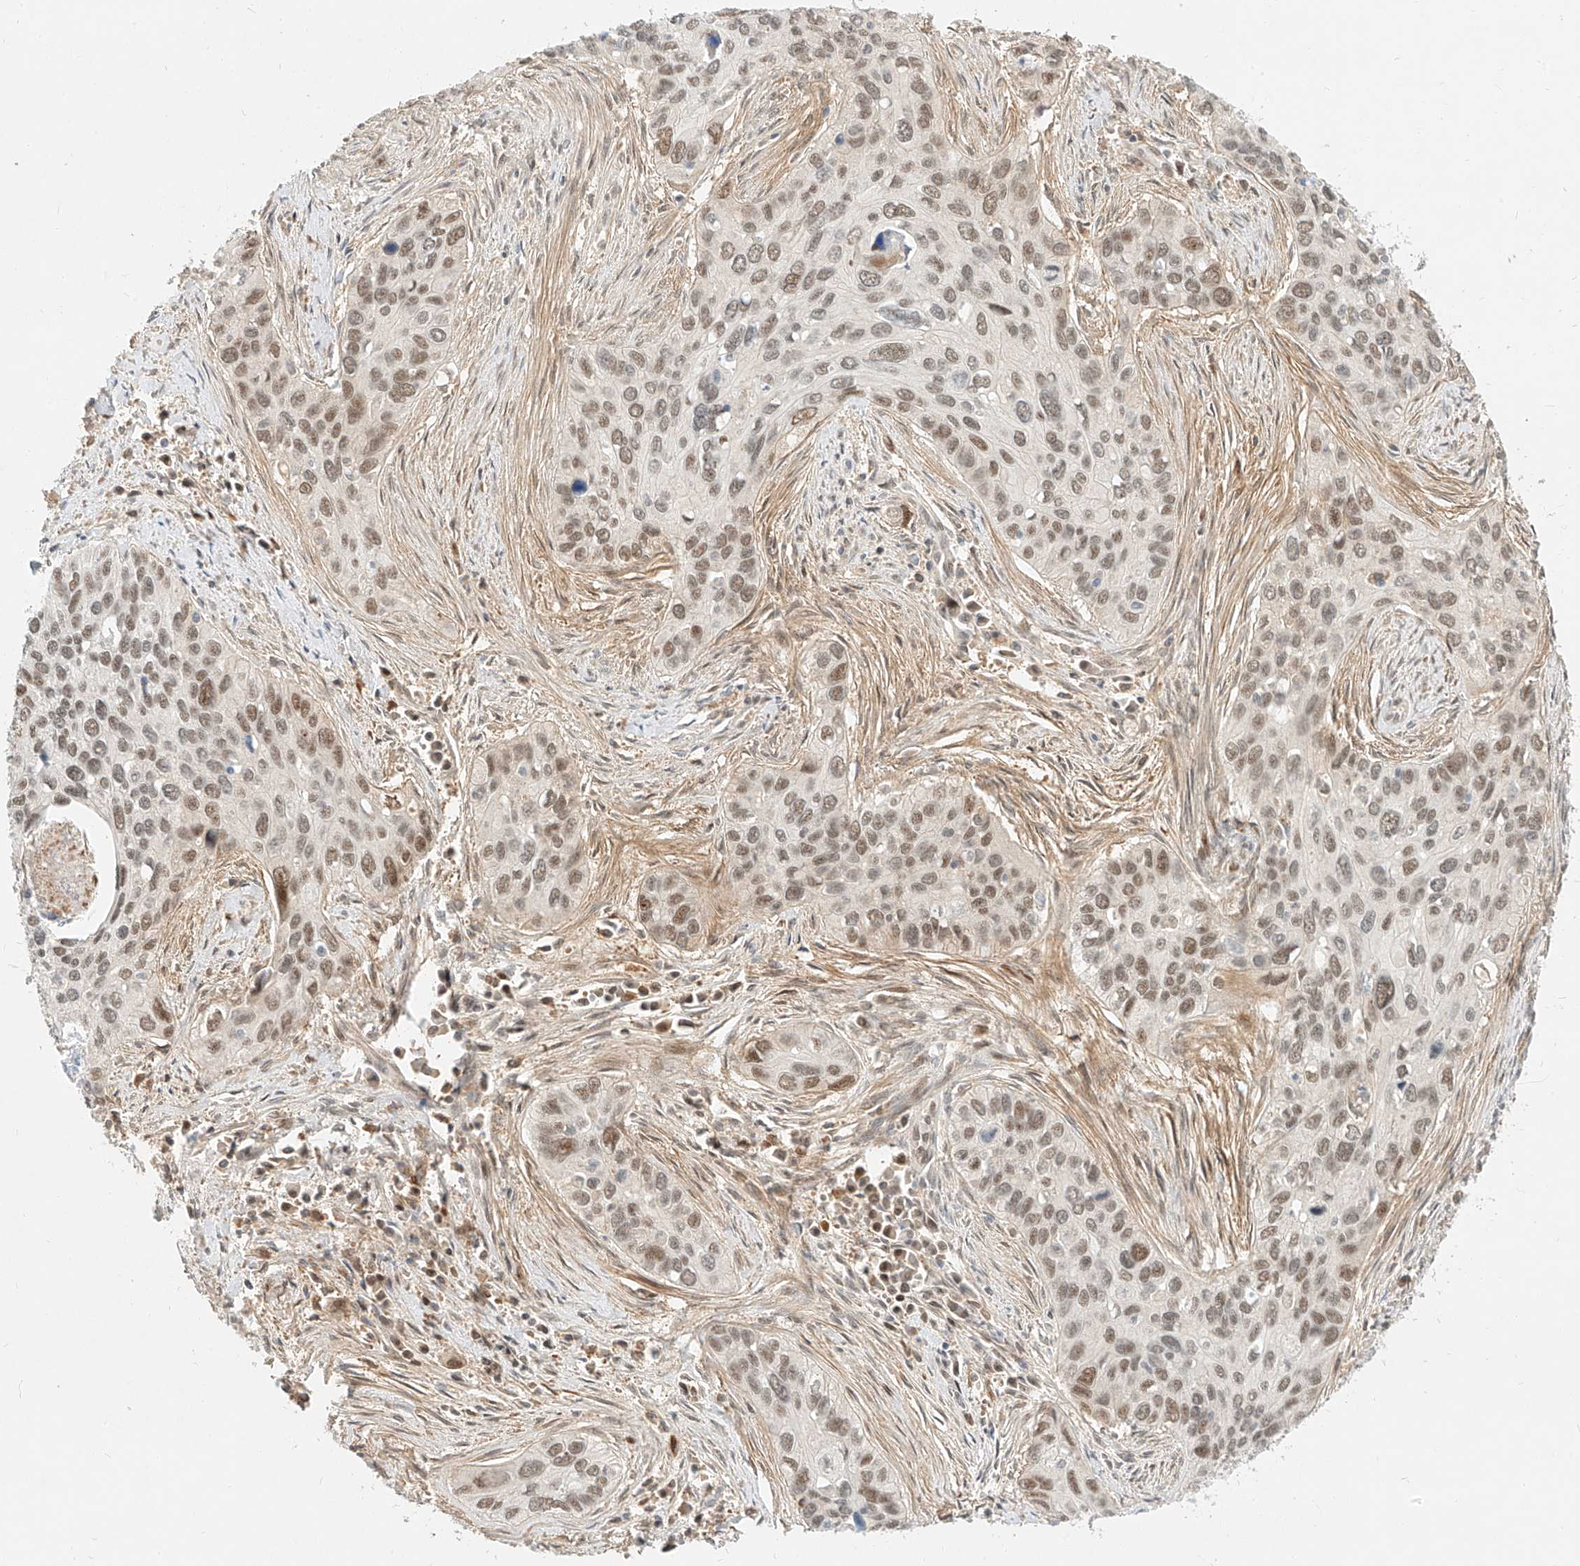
{"staining": {"intensity": "moderate", "quantity": ">75%", "location": "nuclear"}, "tissue": "cervical cancer", "cell_type": "Tumor cells", "image_type": "cancer", "snomed": [{"axis": "morphology", "description": "Squamous cell carcinoma, NOS"}, {"axis": "topography", "description": "Cervix"}], "caption": "Immunohistochemistry (IHC) of human cervical cancer (squamous cell carcinoma) exhibits medium levels of moderate nuclear staining in about >75% of tumor cells. The staining was performed using DAB to visualize the protein expression in brown, while the nuclei were stained in blue with hematoxylin (Magnification: 20x).", "gene": "CBX8", "patient": {"sex": "female", "age": 55}}